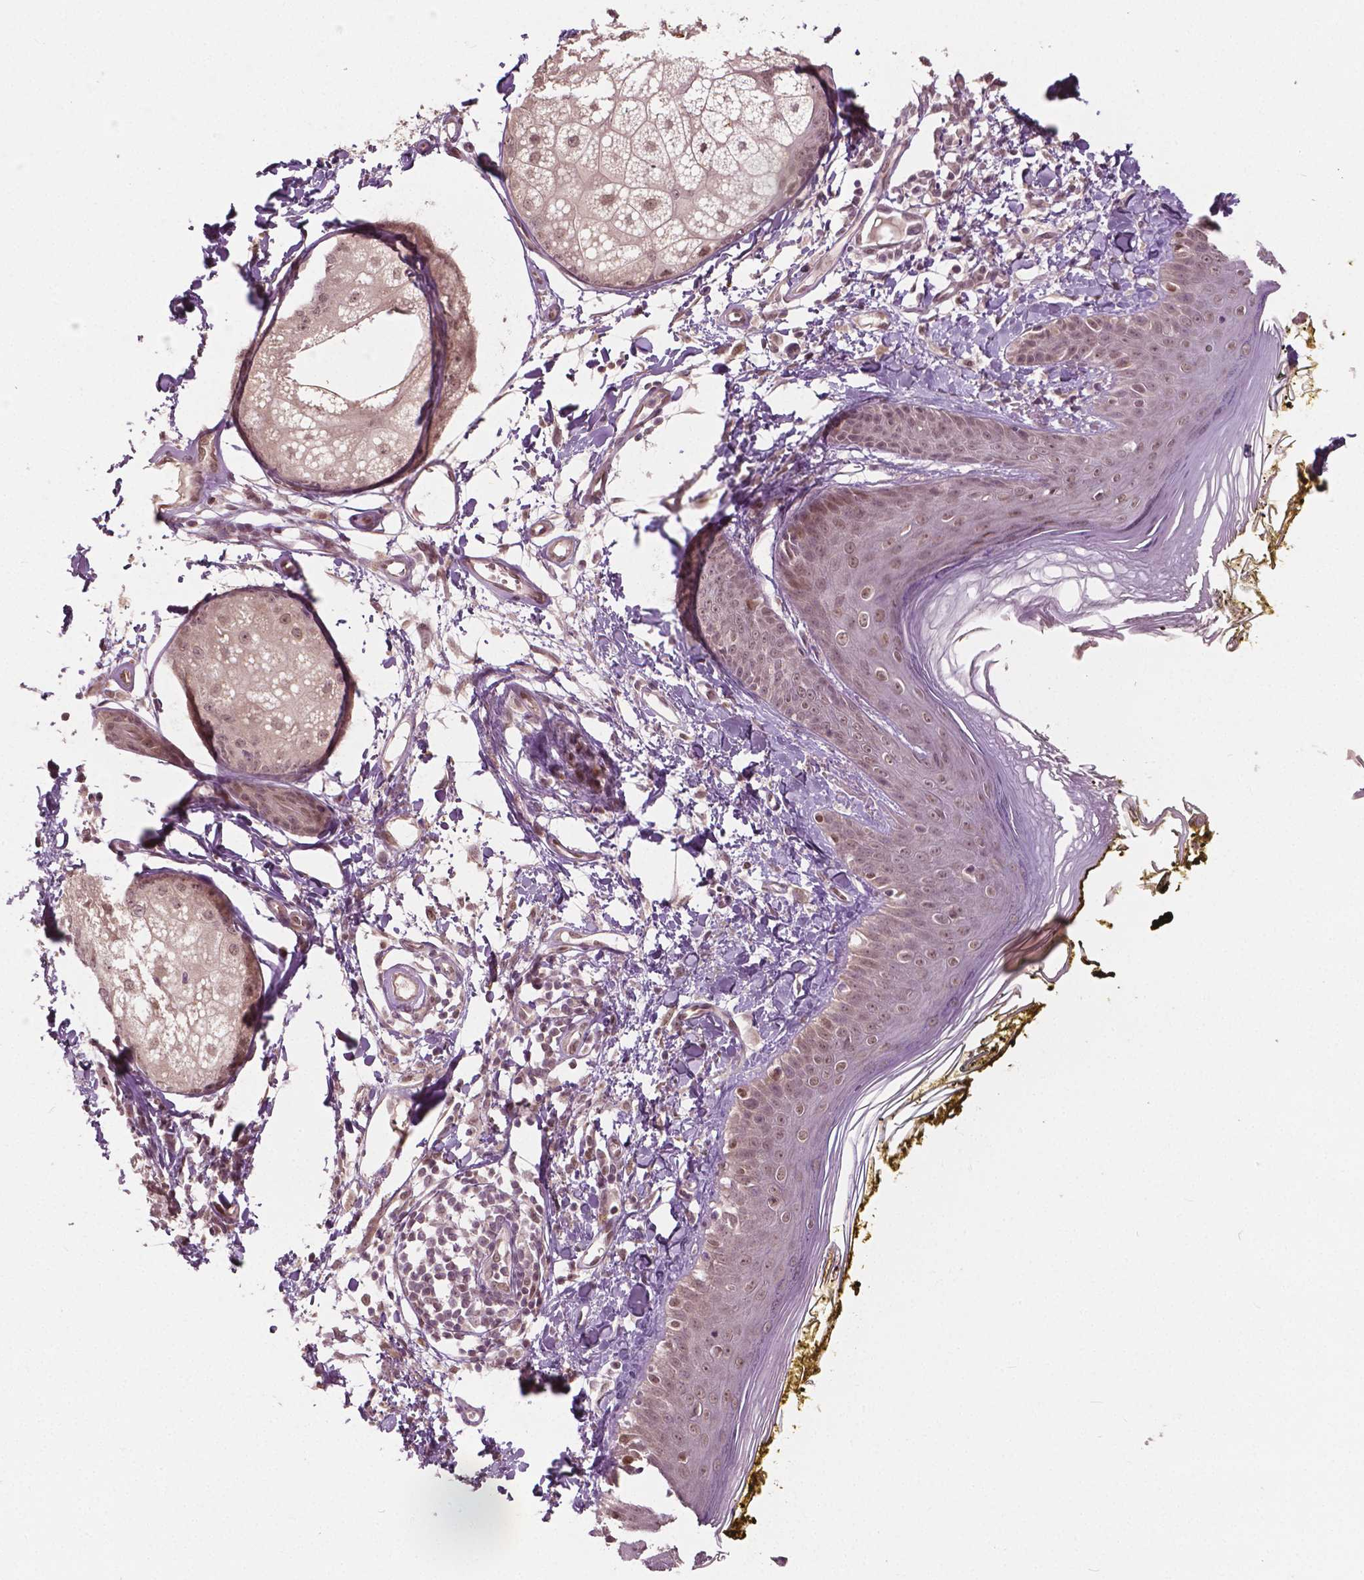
{"staining": {"intensity": "negative", "quantity": "none", "location": "none"}, "tissue": "skin", "cell_type": "Fibroblasts", "image_type": "normal", "snomed": [{"axis": "morphology", "description": "Normal tissue, NOS"}, {"axis": "topography", "description": "Skin"}], "caption": "The image reveals no staining of fibroblasts in unremarkable skin. (DAB (3,3'-diaminobenzidine) immunohistochemistry with hematoxylin counter stain).", "gene": "HMBOX1", "patient": {"sex": "male", "age": 76}}